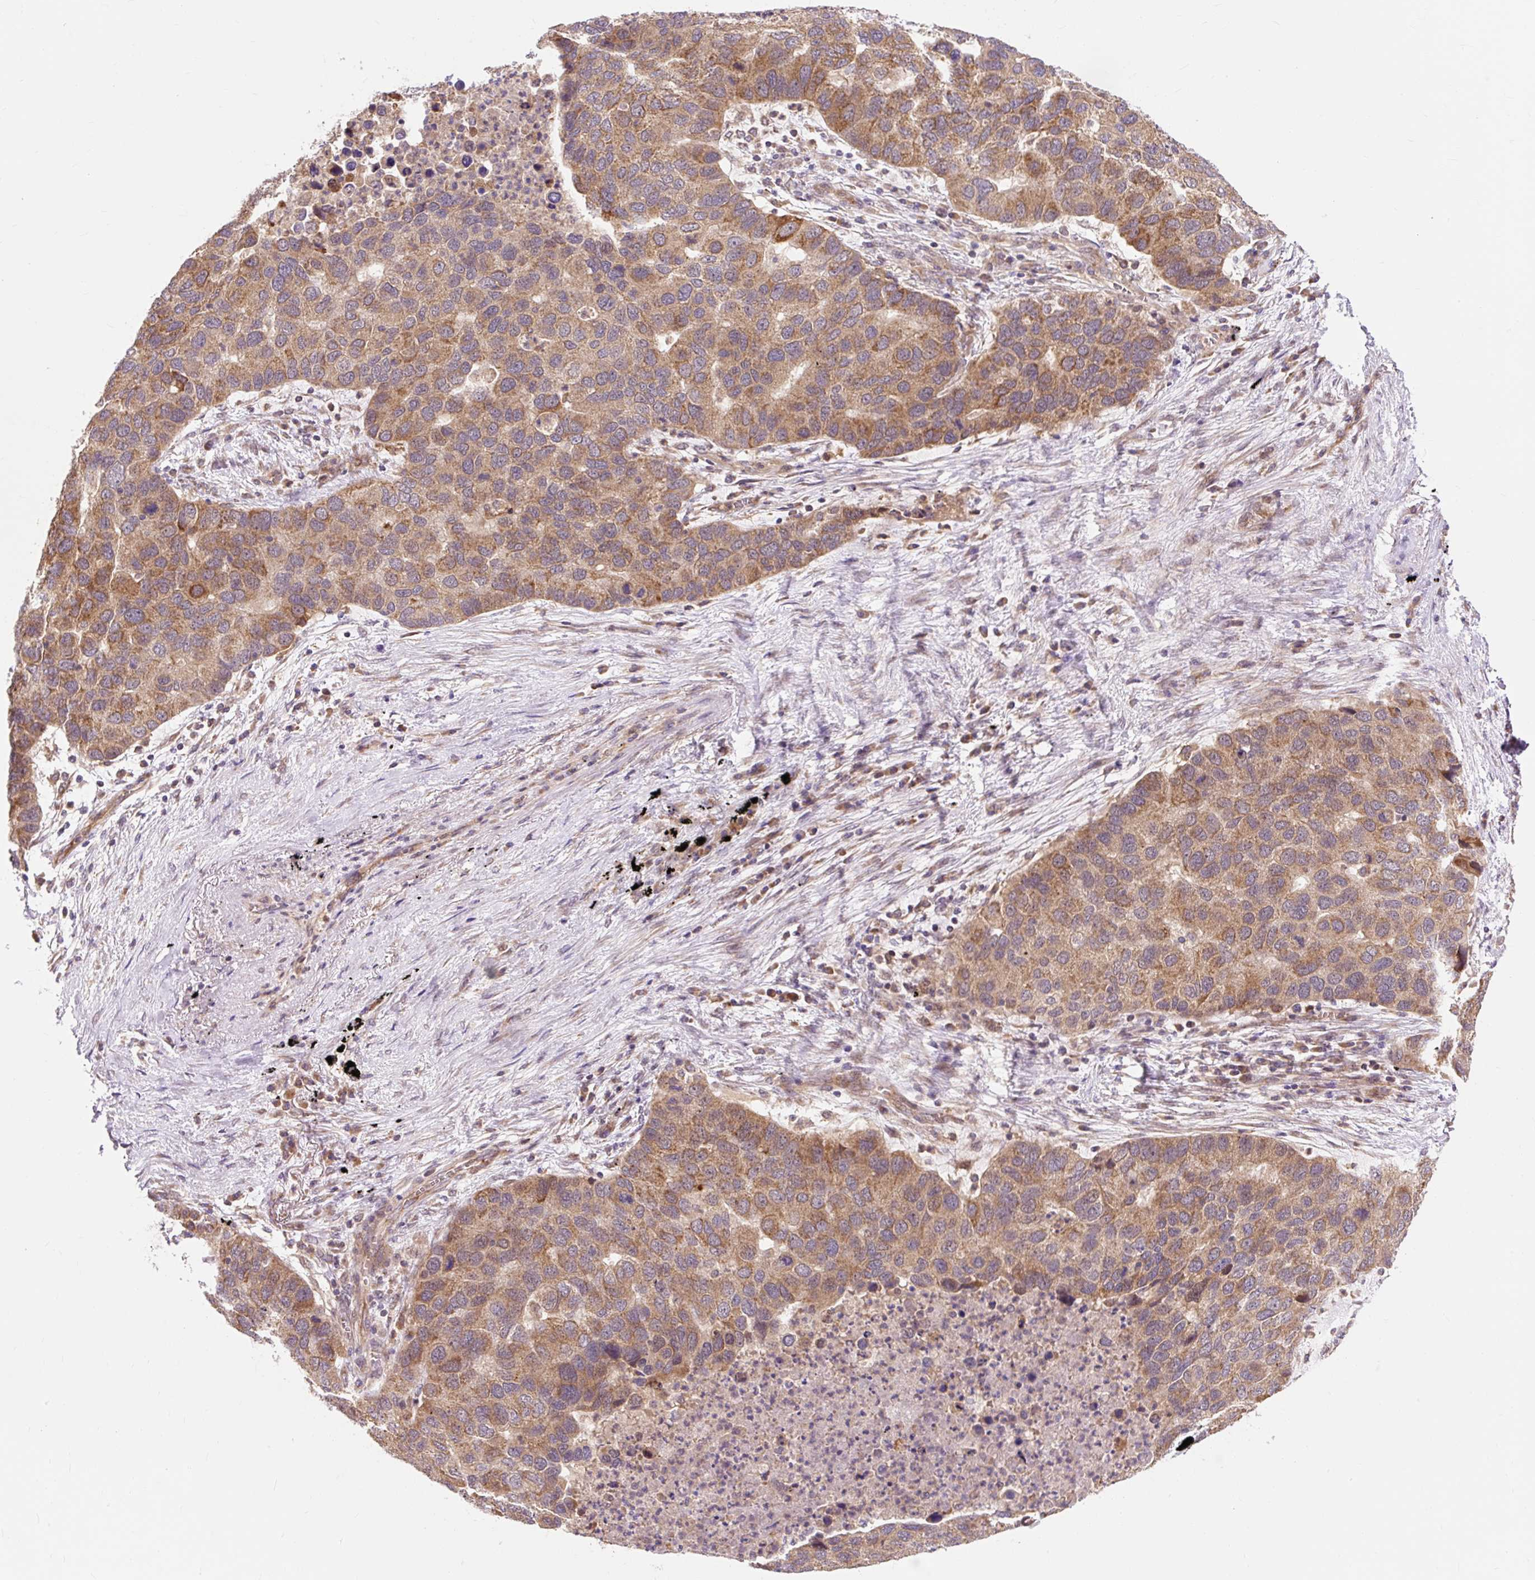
{"staining": {"intensity": "moderate", "quantity": ">75%", "location": "cytoplasmic/membranous"}, "tissue": "lung cancer", "cell_type": "Tumor cells", "image_type": "cancer", "snomed": [{"axis": "morphology", "description": "Aneuploidy"}, {"axis": "morphology", "description": "Adenocarcinoma, NOS"}, {"axis": "topography", "description": "Lymph node"}, {"axis": "topography", "description": "Lung"}], "caption": "Protein staining shows moderate cytoplasmic/membranous positivity in approximately >75% of tumor cells in lung cancer.", "gene": "TRIAP1", "patient": {"sex": "female", "age": 74}}